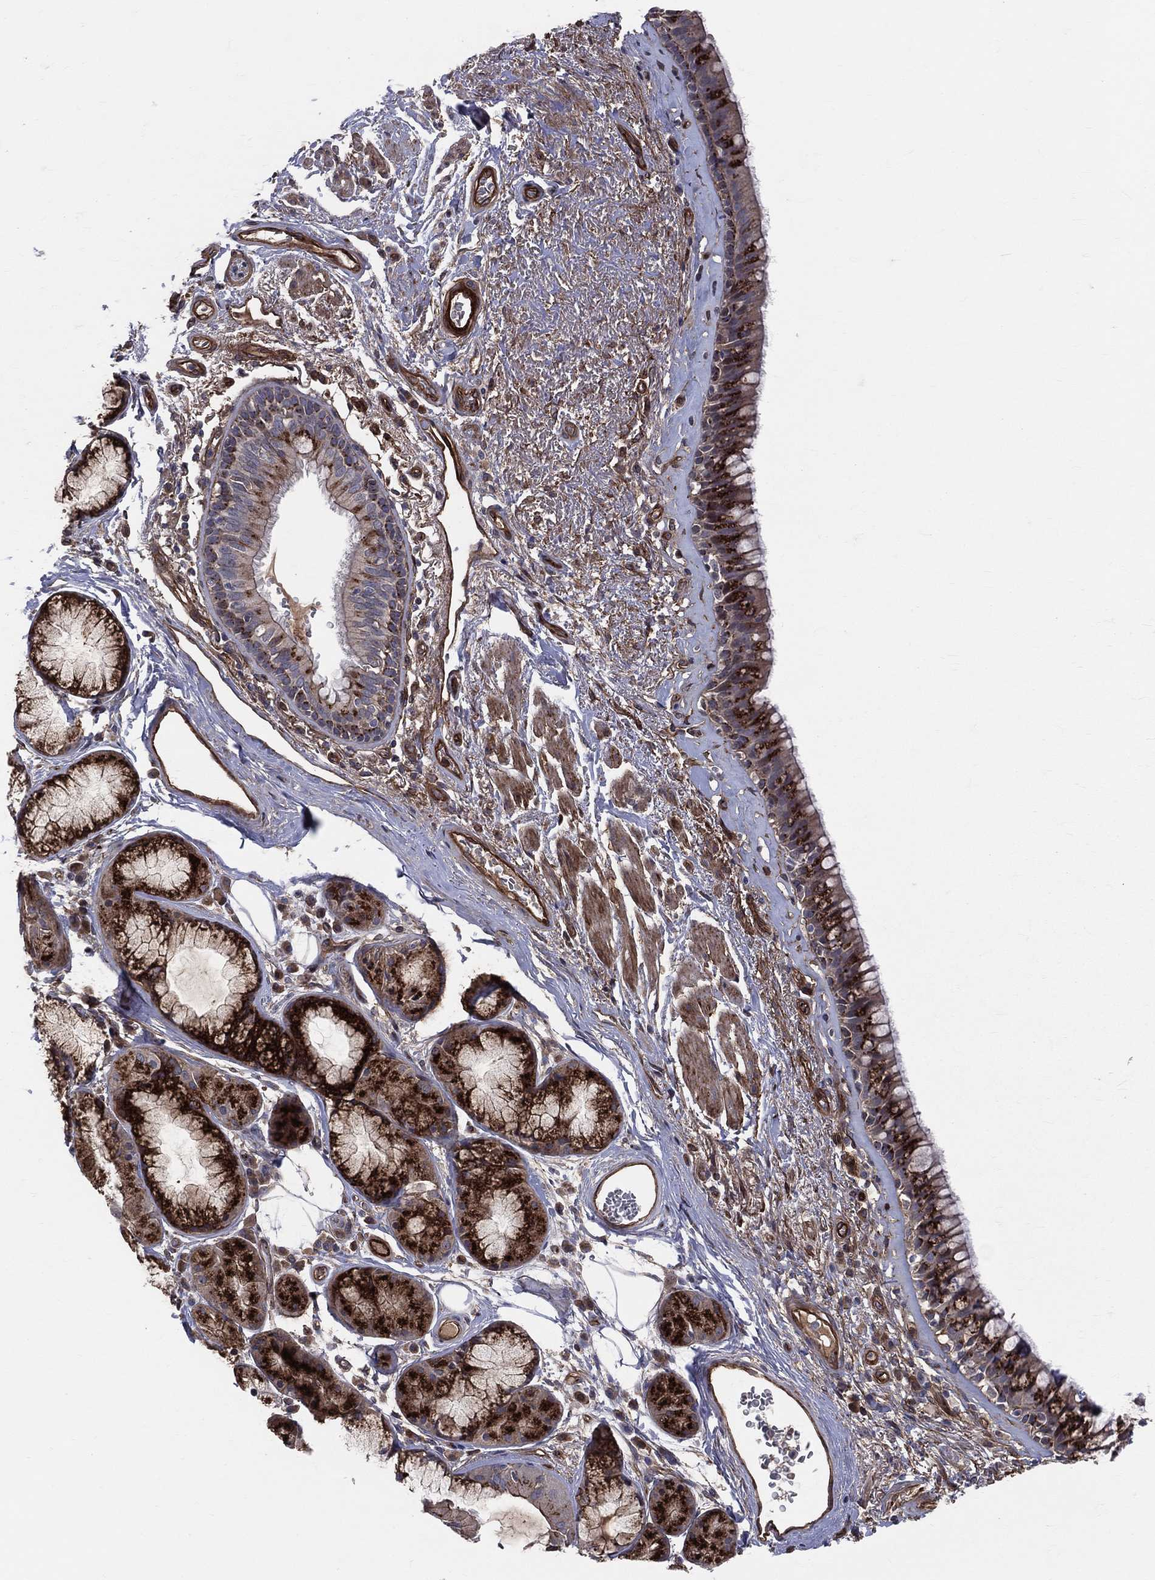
{"staining": {"intensity": "strong", "quantity": "25%-75%", "location": "cytoplasmic/membranous"}, "tissue": "bronchus", "cell_type": "Respiratory epithelial cells", "image_type": "normal", "snomed": [{"axis": "morphology", "description": "Normal tissue, NOS"}, {"axis": "topography", "description": "Bronchus"}], "caption": "Bronchus stained with DAB immunohistochemistry (IHC) demonstrates high levels of strong cytoplasmic/membranous expression in approximately 25%-75% of respiratory epithelial cells.", "gene": "ENTPD1", "patient": {"sex": "male", "age": 82}}